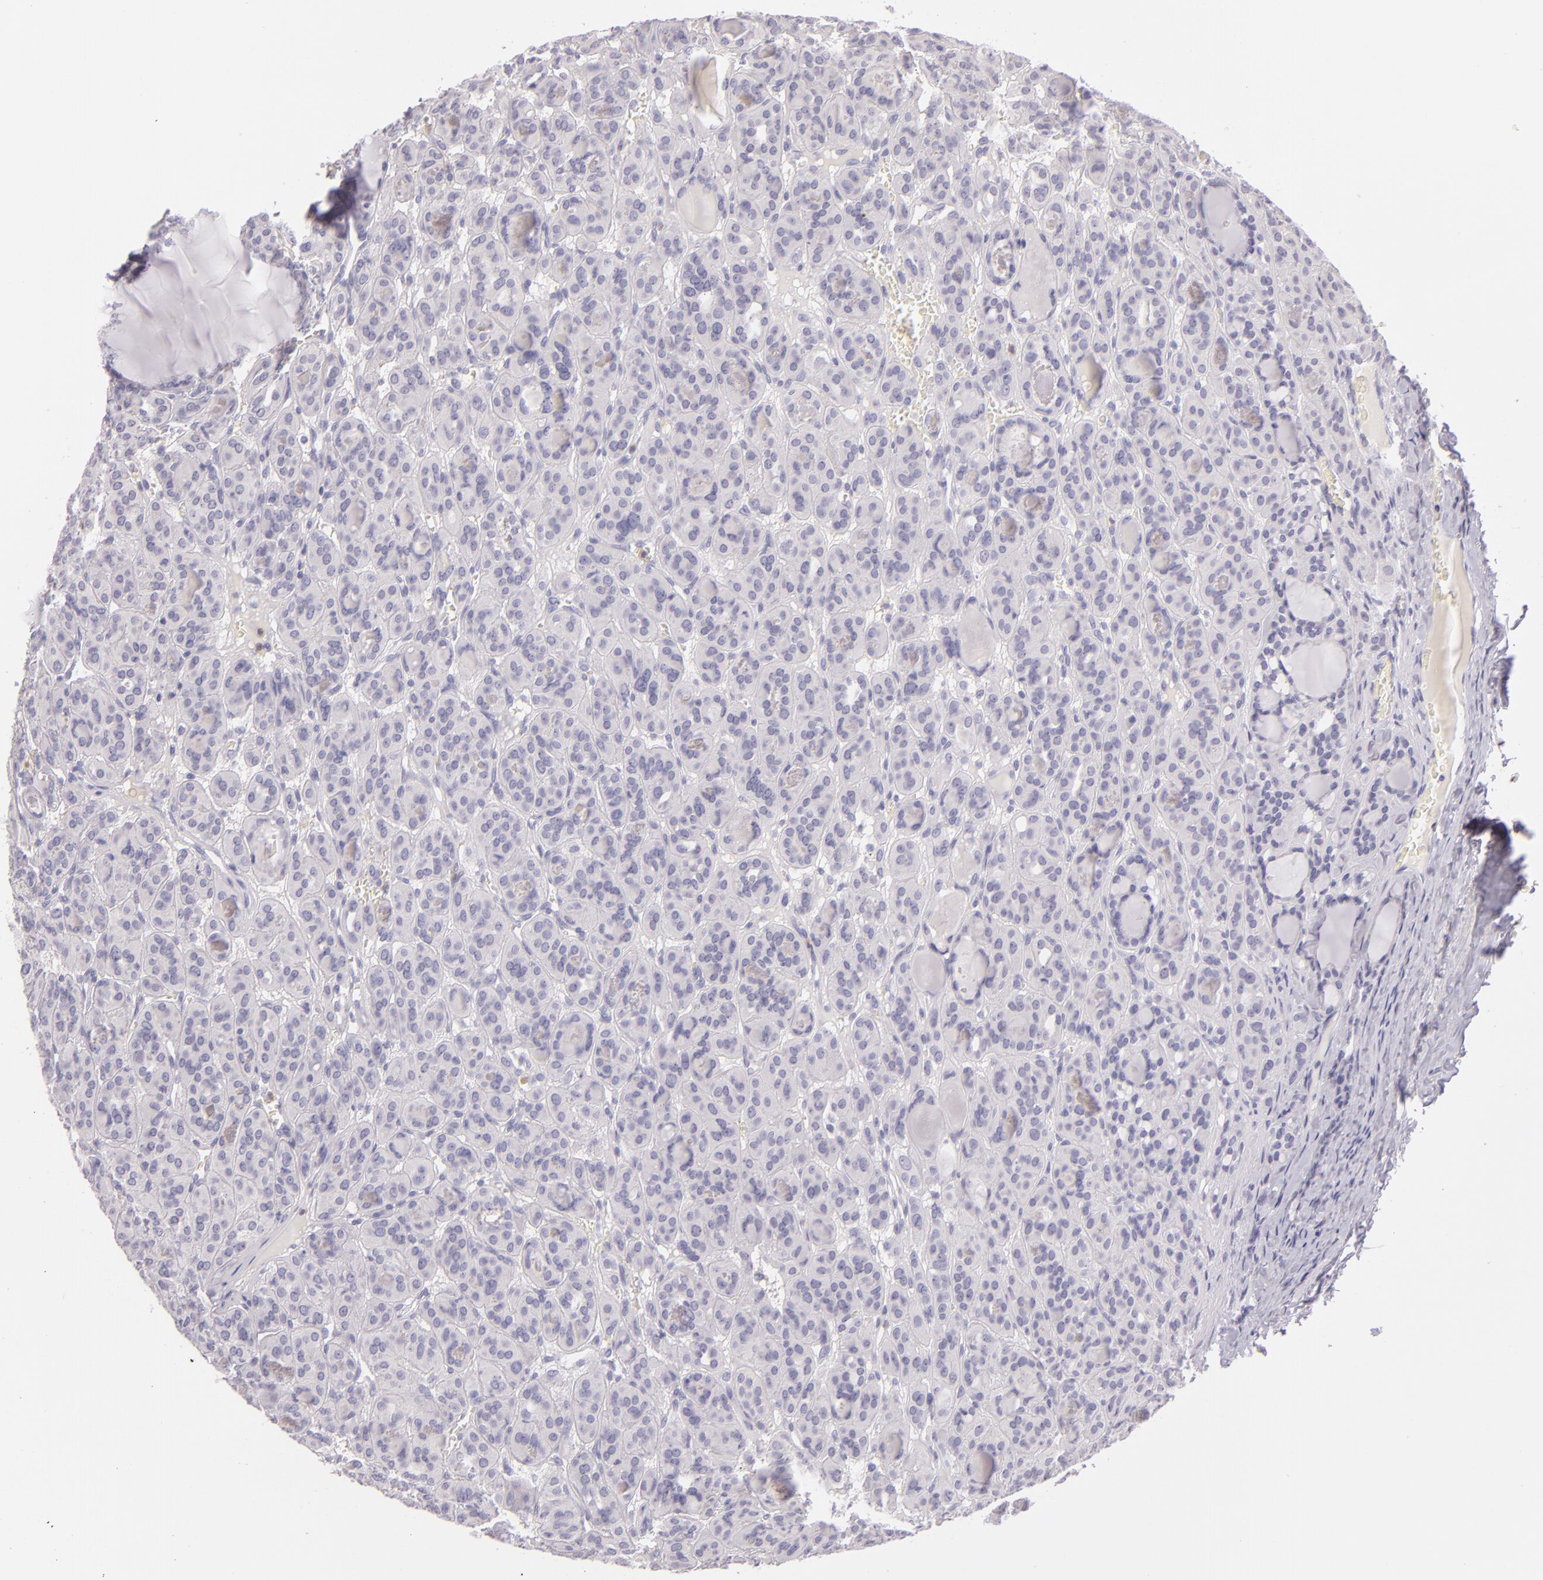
{"staining": {"intensity": "negative", "quantity": "none", "location": "none"}, "tissue": "thyroid cancer", "cell_type": "Tumor cells", "image_type": "cancer", "snomed": [{"axis": "morphology", "description": "Follicular adenoma carcinoma, NOS"}, {"axis": "topography", "description": "Thyroid gland"}], "caption": "There is no significant expression in tumor cells of thyroid cancer (follicular adenoma carcinoma).", "gene": "CBS", "patient": {"sex": "female", "age": 71}}